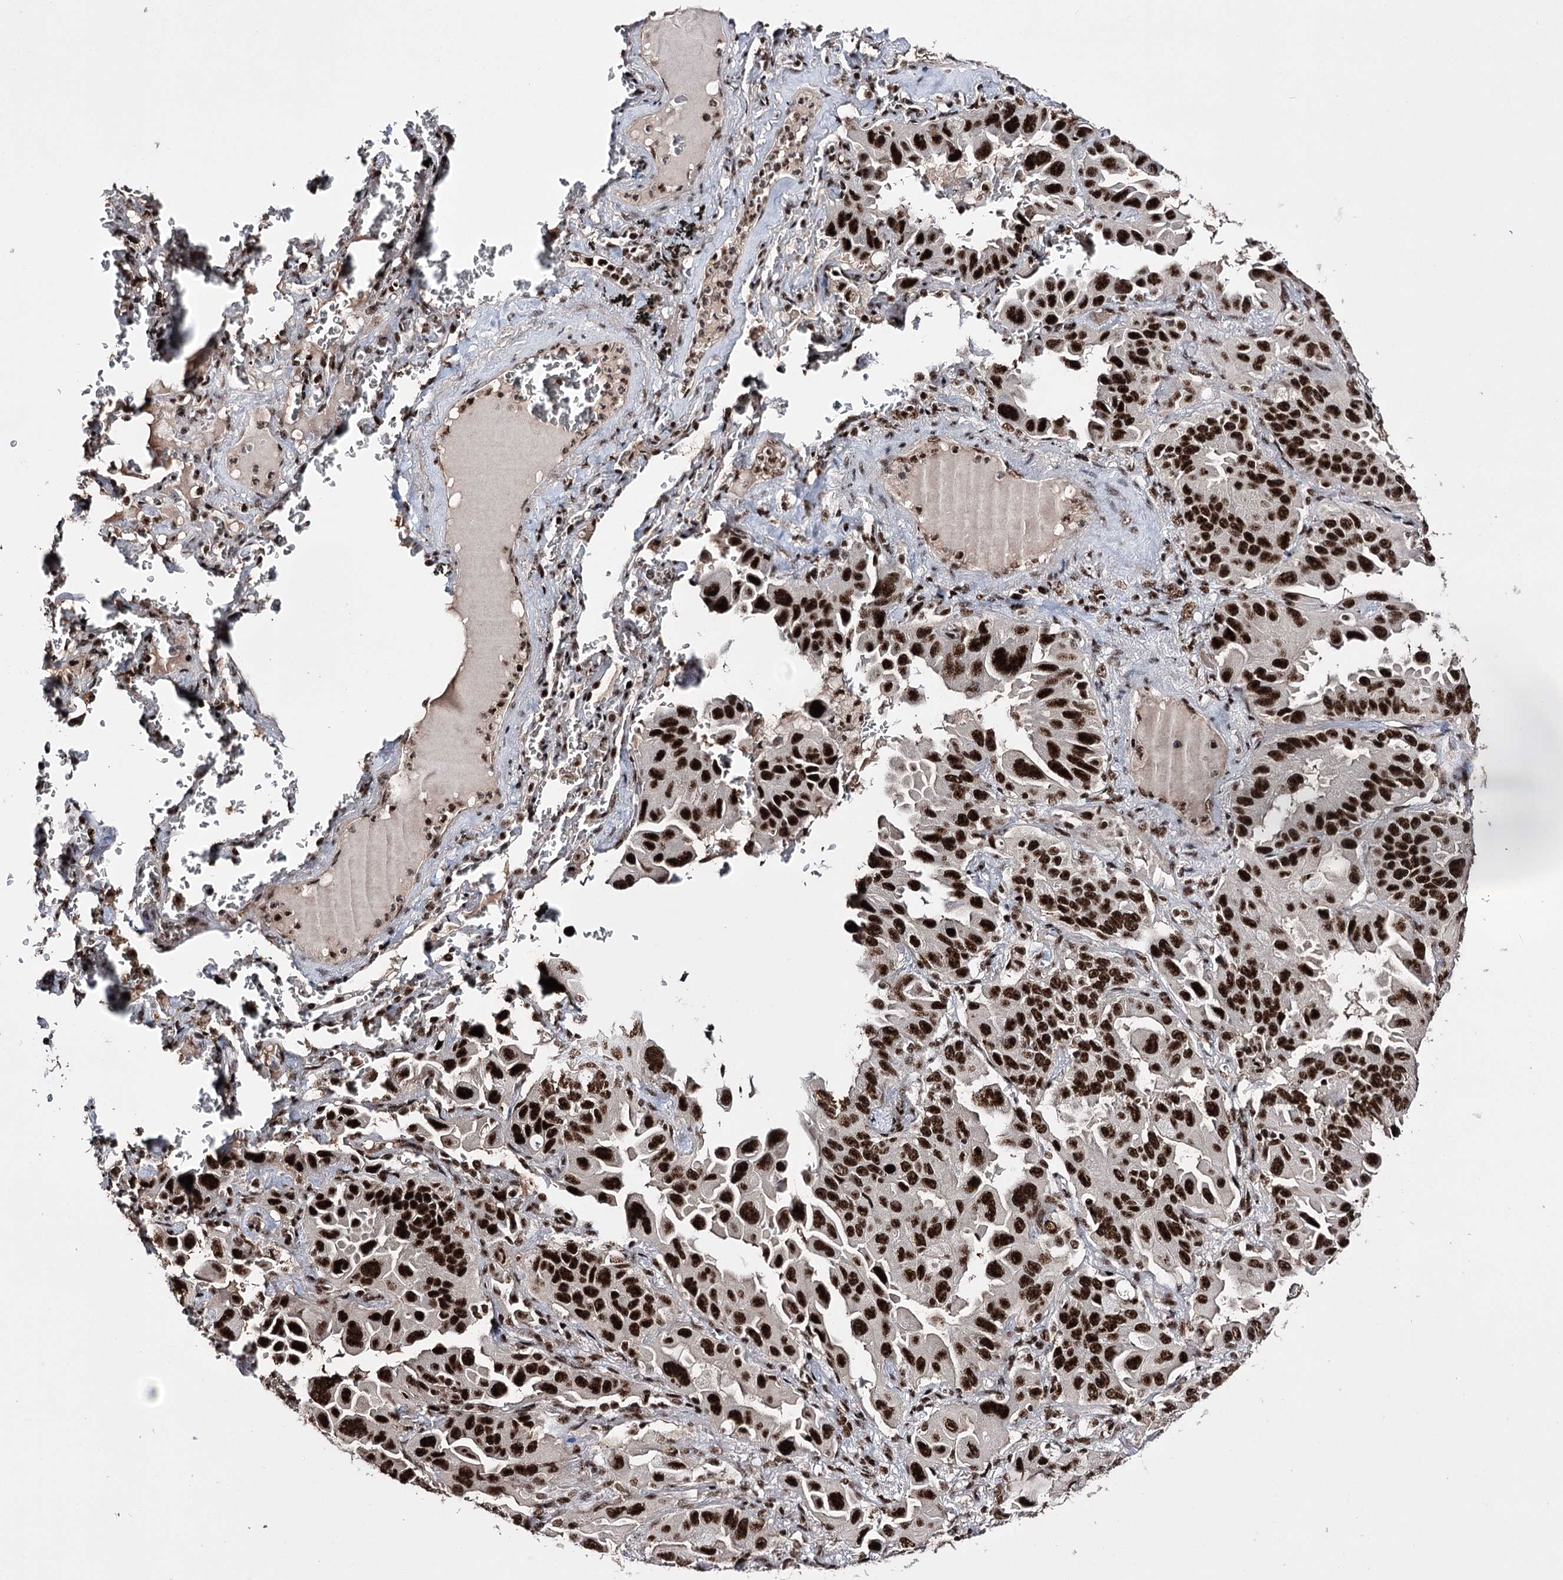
{"staining": {"intensity": "strong", "quantity": ">75%", "location": "nuclear"}, "tissue": "lung cancer", "cell_type": "Tumor cells", "image_type": "cancer", "snomed": [{"axis": "morphology", "description": "Adenocarcinoma, NOS"}, {"axis": "topography", "description": "Lung"}], "caption": "Human lung adenocarcinoma stained for a protein (brown) demonstrates strong nuclear positive expression in about >75% of tumor cells.", "gene": "PRPF40A", "patient": {"sex": "male", "age": 64}}